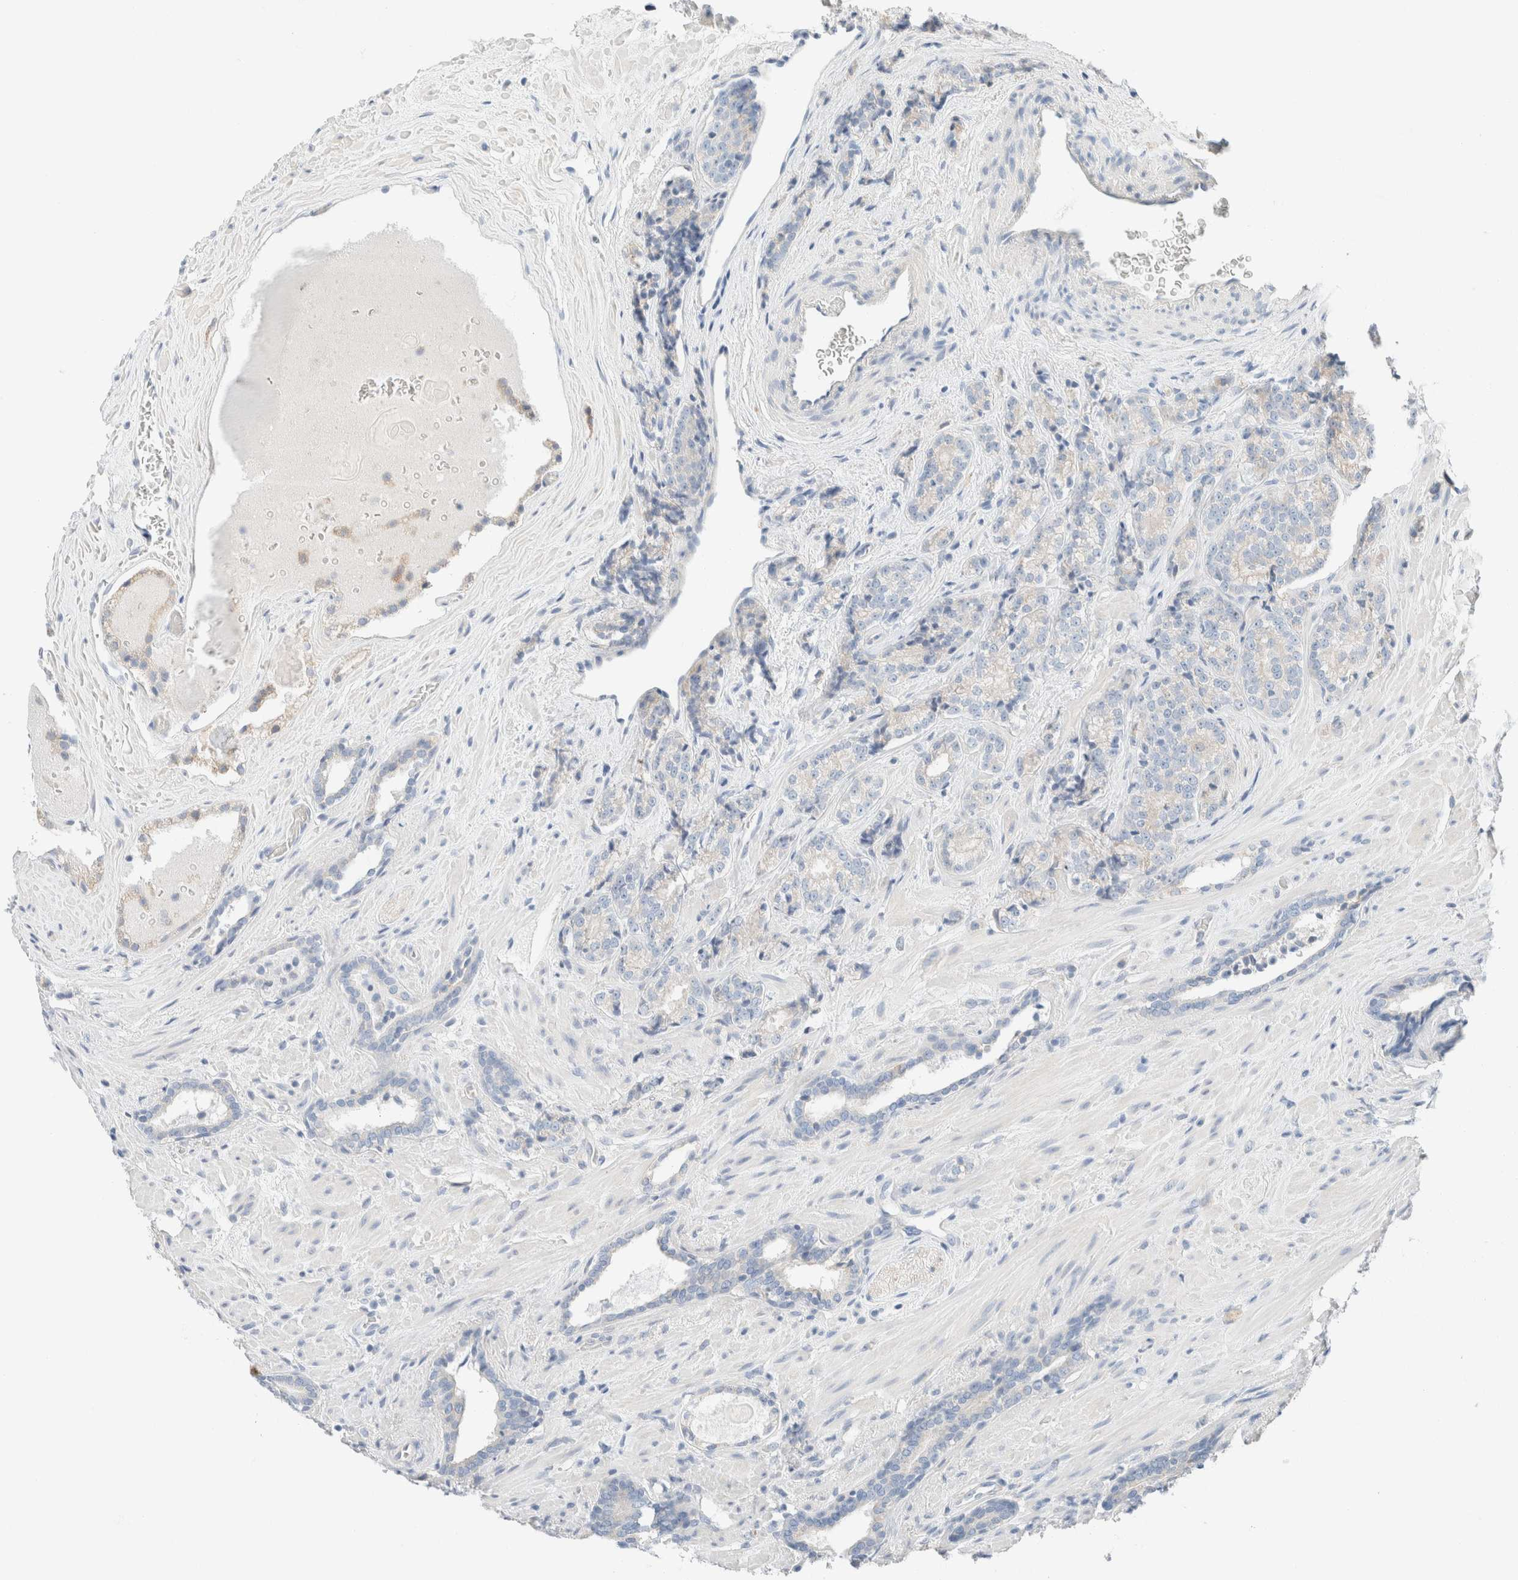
{"staining": {"intensity": "negative", "quantity": "none", "location": "none"}, "tissue": "prostate cancer", "cell_type": "Tumor cells", "image_type": "cancer", "snomed": [{"axis": "morphology", "description": "Adenocarcinoma, High grade"}, {"axis": "topography", "description": "Prostate"}], "caption": "High power microscopy image of an immunohistochemistry (IHC) image of adenocarcinoma (high-grade) (prostate), revealing no significant positivity in tumor cells.", "gene": "PCM1", "patient": {"sex": "male", "age": 71}}